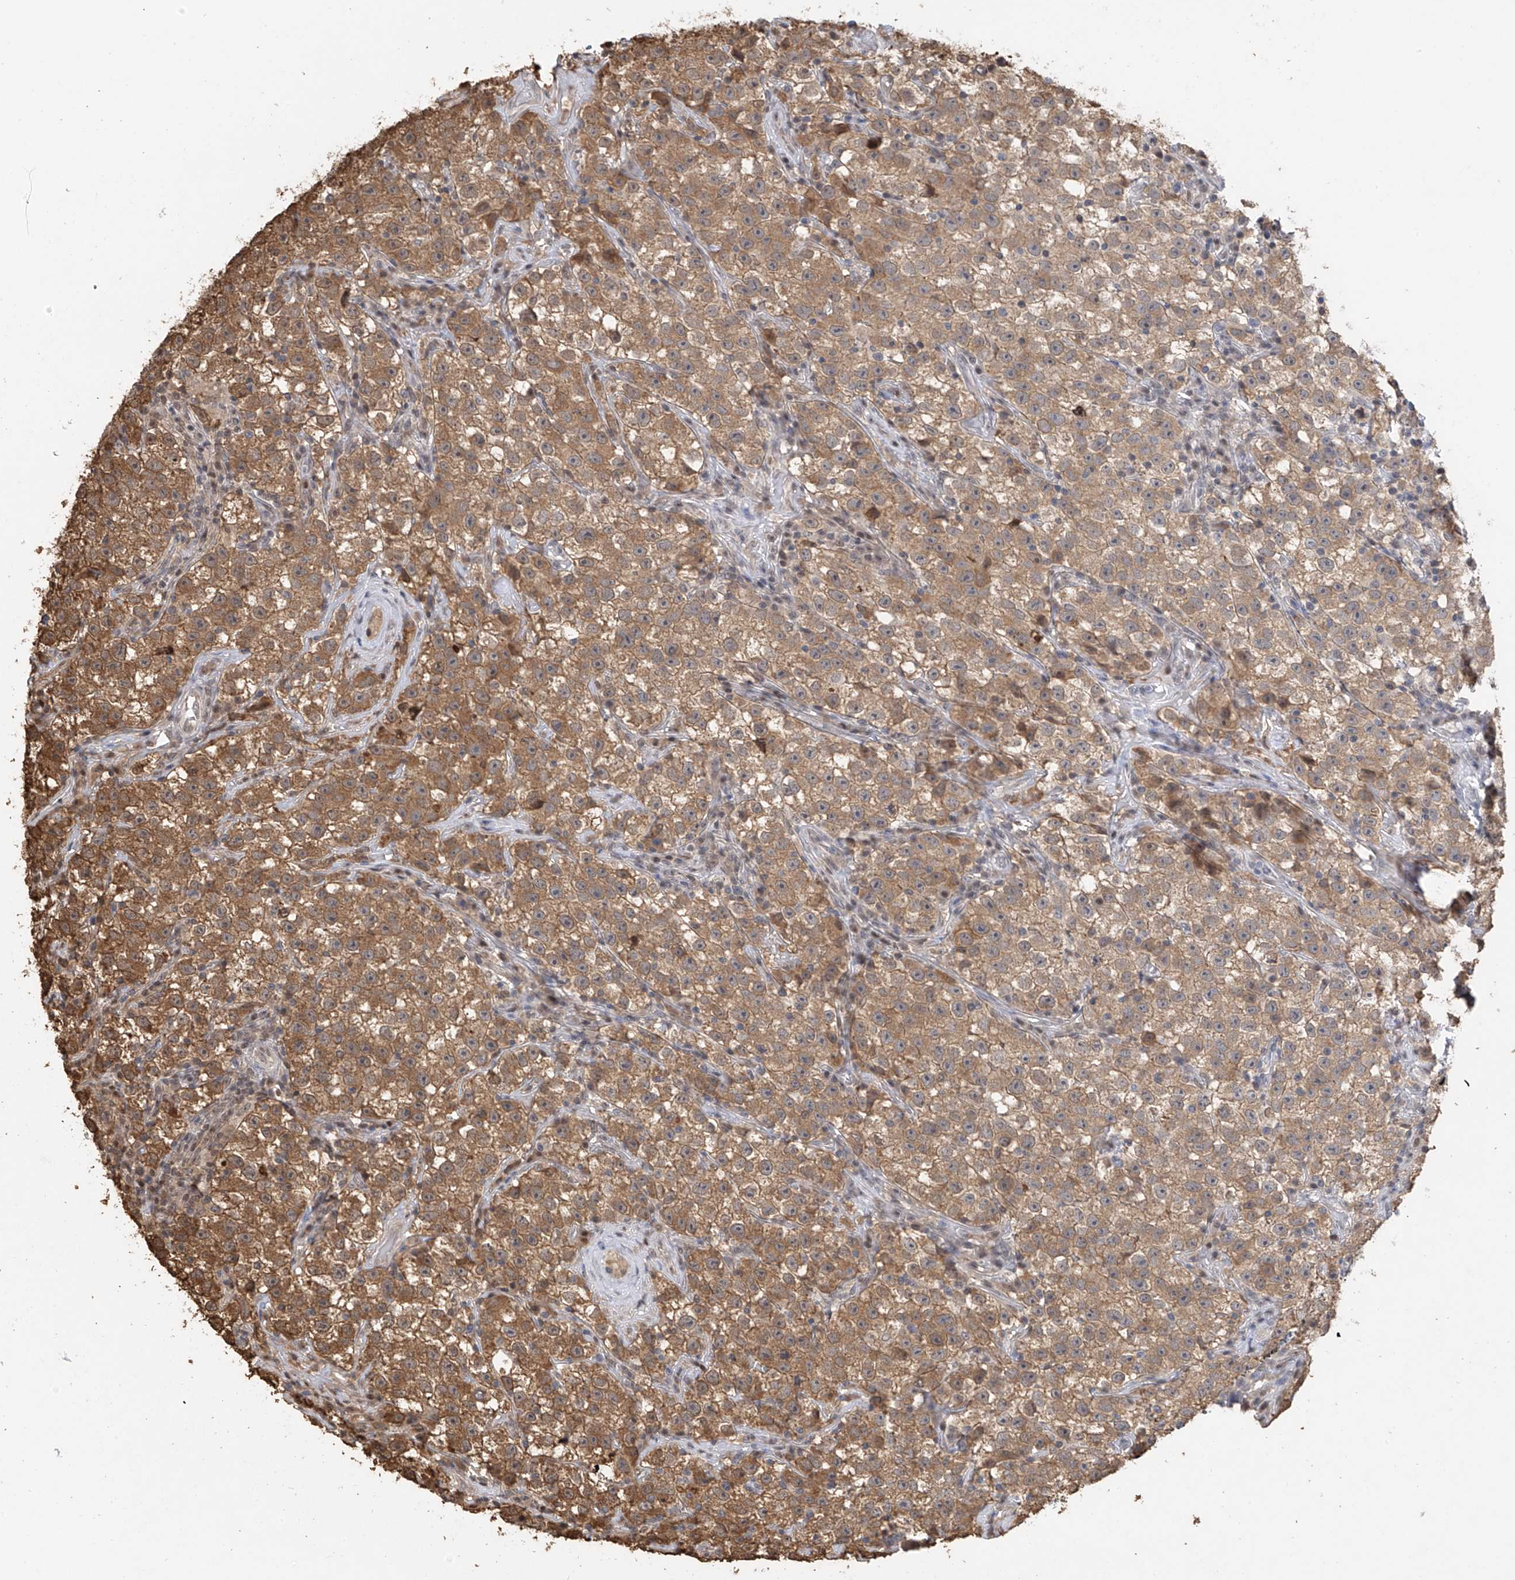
{"staining": {"intensity": "moderate", "quantity": ">75%", "location": "cytoplasmic/membranous"}, "tissue": "testis cancer", "cell_type": "Tumor cells", "image_type": "cancer", "snomed": [{"axis": "morphology", "description": "Seminoma, NOS"}, {"axis": "topography", "description": "Testis"}], "caption": "A brown stain shows moderate cytoplasmic/membranous expression of a protein in testis seminoma tumor cells. The protein is stained brown, and the nuclei are stained in blue (DAB (3,3'-diaminobenzidine) IHC with brightfield microscopy, high magnification).", "gene": "PMM1", "patient": {"sex": "male", "age": 22}}